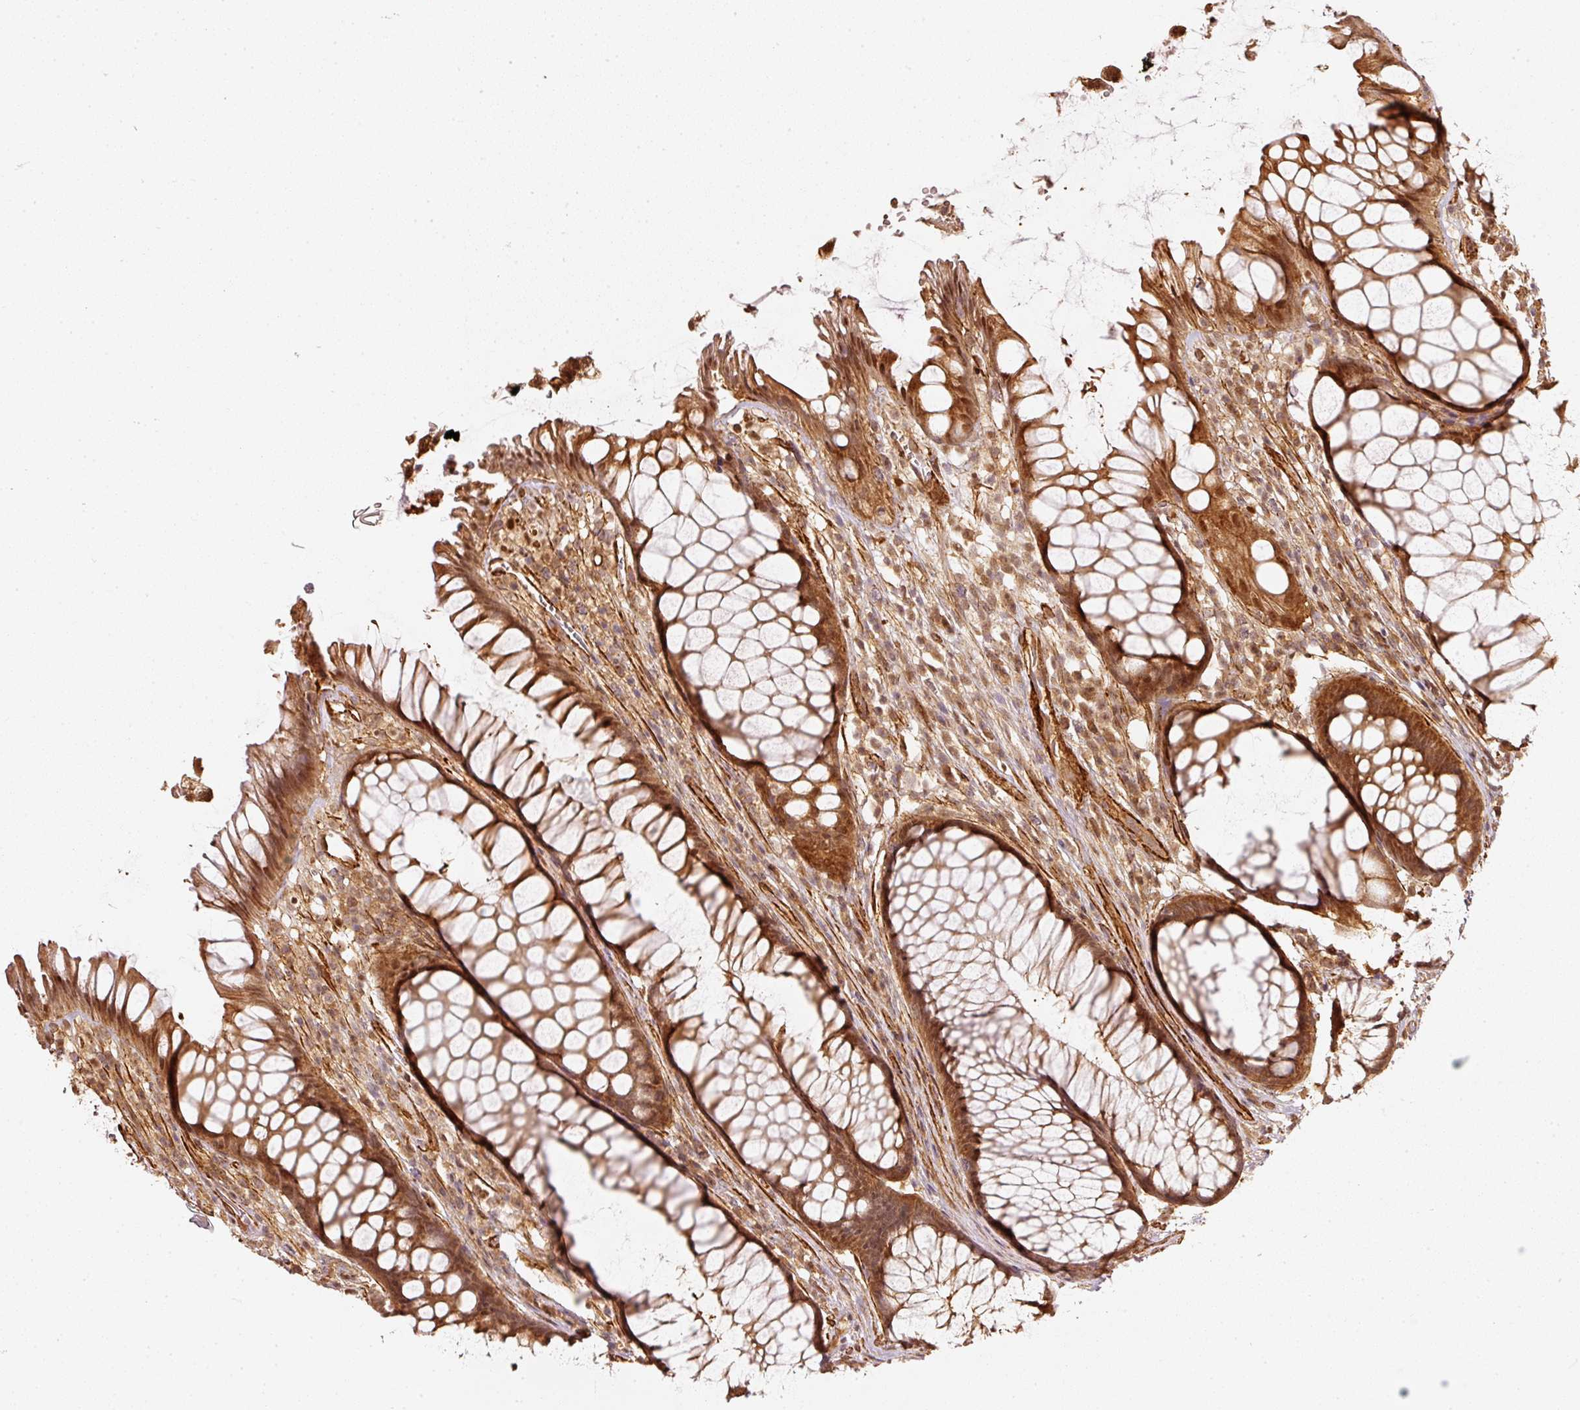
{"staining": {"intensity": "strong", "quantity": ">75%", "location": "cytoplasmic/membranous"}, "tissue": "rectum", "cell_type": "Glandular cells", "image_type": "normal", "snomed": [{"axis": "morphology", "description": "Normal tissue, NOS"}, {"axis": "topography", "description": "Smooth muscle"}, {"axis": "topography", "description": "Rectum"}], "caption": "Glandular cells demonstrate high levels of strong cytoplasmic/membranous expression in about >75% of cells in normal rectum. (brown staining indicates protein expression, while blue staining denotes nuclei).", "gene": "PSMD1", "patient": {"sex": "male", "age": 53}}